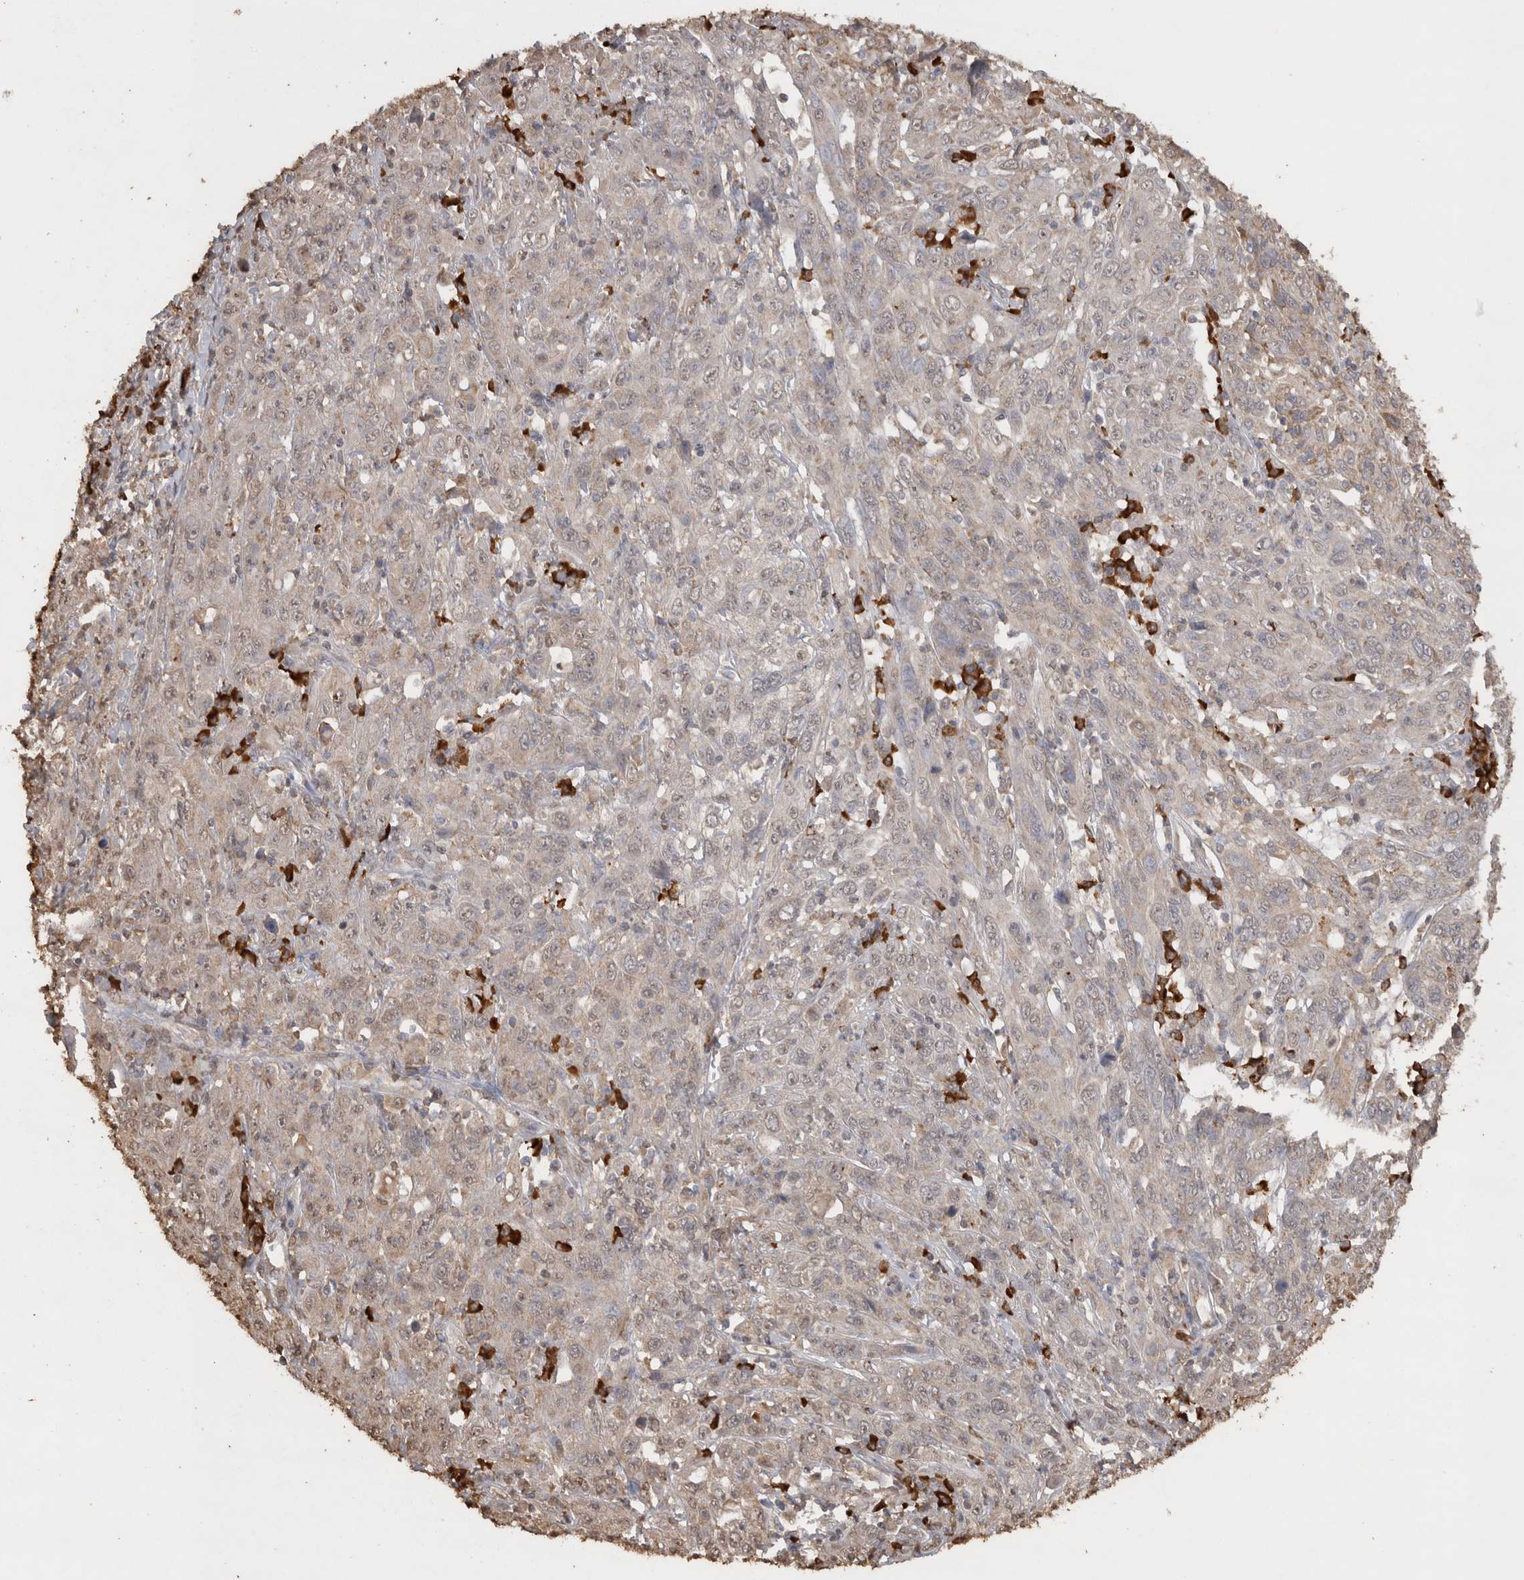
{"staining": {"intensity": "weak", "quantity": ">75%", "location": "cytoplasmic/membranous,nuclear"}, "tissue": "cervical cancer", "cell_type": "Tumor cells", "image_type": "cancer", "snomed": [{"axis": "morphology", "description": "Squamous cell carcinoma, NOS"}, {"axis": "topography", "description": "Cervix"}], "caption": "Immunohistochemistry (DAB (3,3'-diaminobenzidine)) staining of cervical cancer (squamous cell carcinoma) displays weak cytoplasmic/membranous and nuclear protein positivity in approximately >75% of tumor cells.", "gene": "CRELD2", "patient": {"sex": "female", "age": 46}}